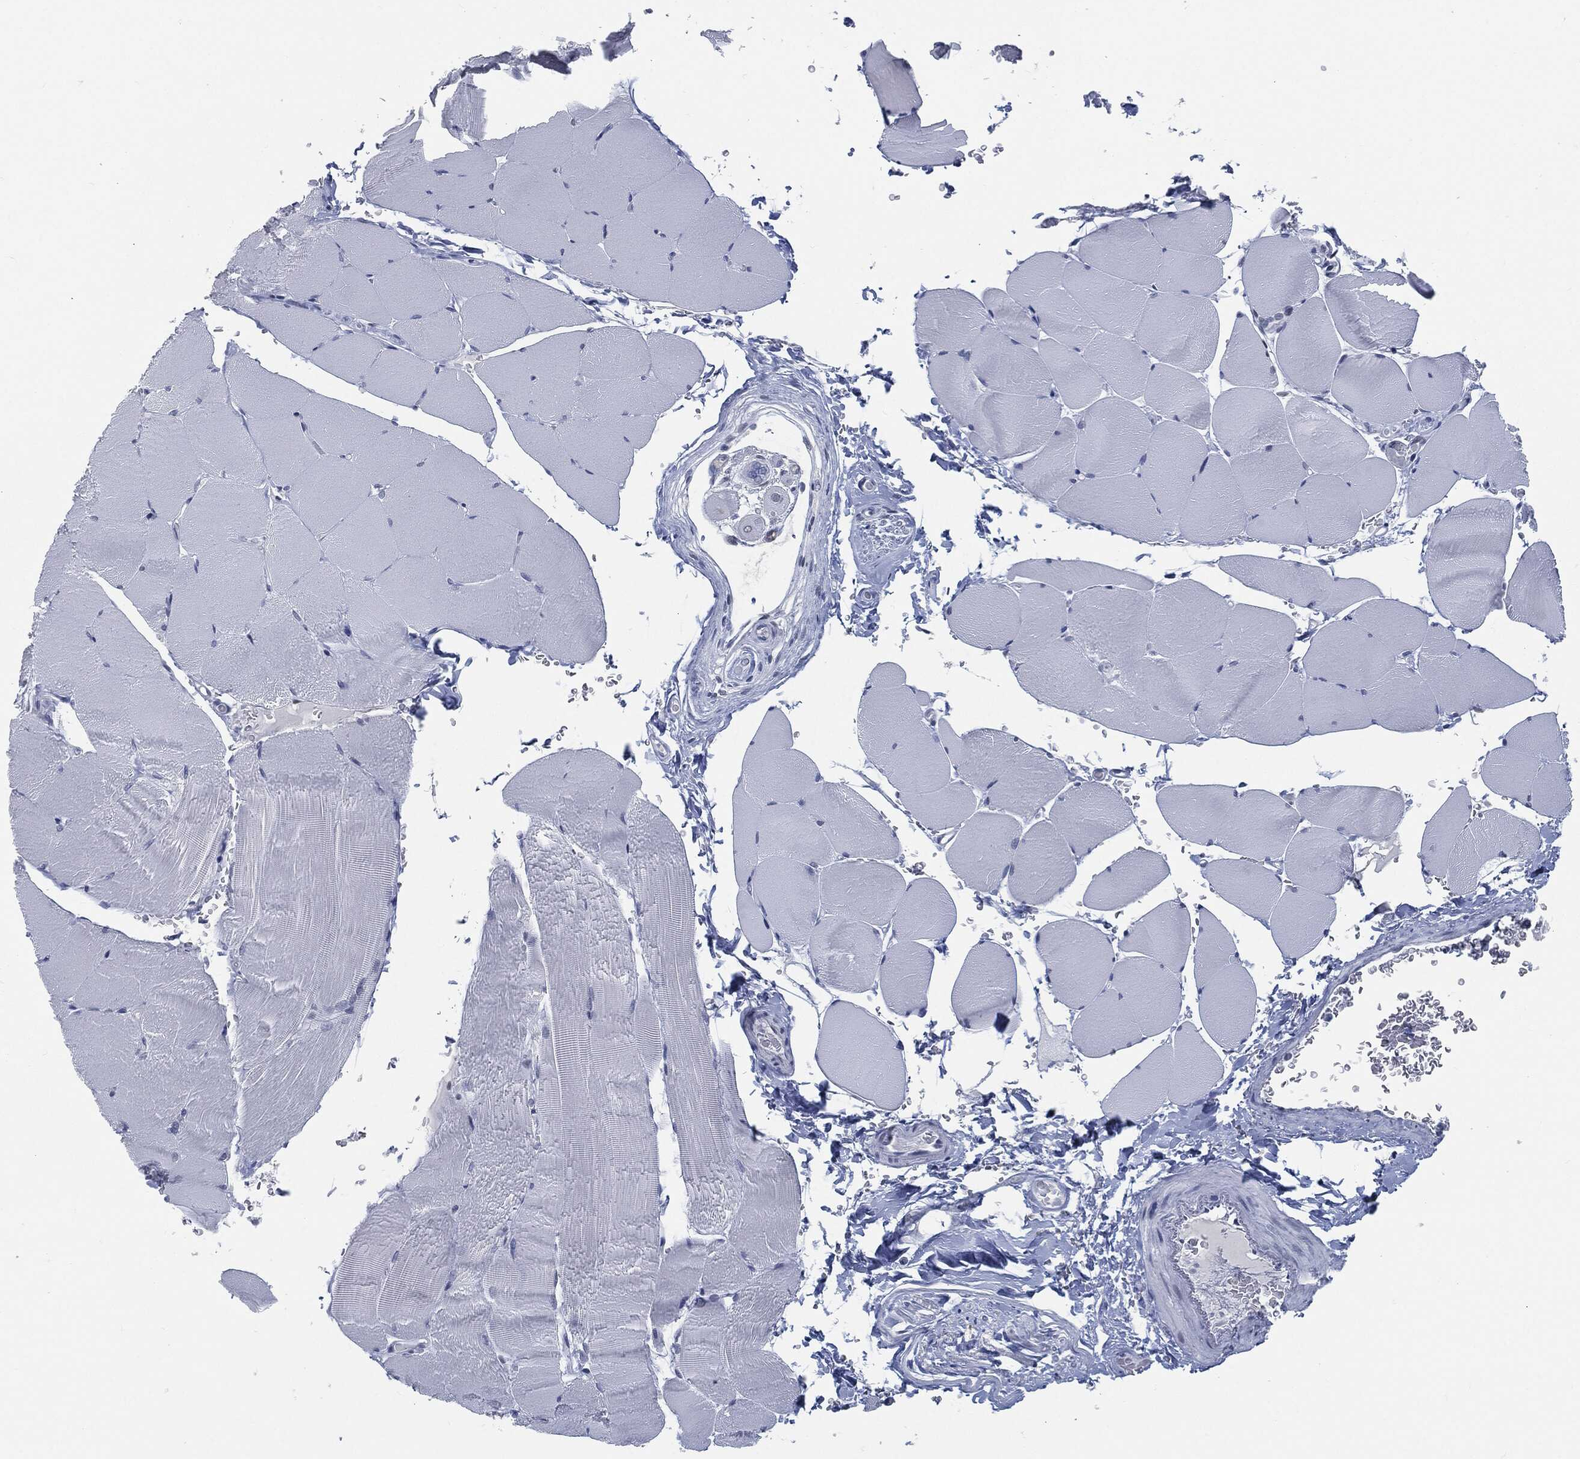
{"staining": {"intensity": "negative", "quantity": "none", "location": "none"}, "tissue": "skeletal muscle", "cell_type": "Myocytes", "image_type": "normal", "snomed": [{"axis": "morphology", "description": "Normal tissue, NOS"}, {"axis": "topography", "description": "Skeletal muscle"}], "caption": "The histopathology image reveals no significant staining in myocytes of skeletal muscle.", "gene": "PROM1", "patient": {"sex": "female", "age": 37}}